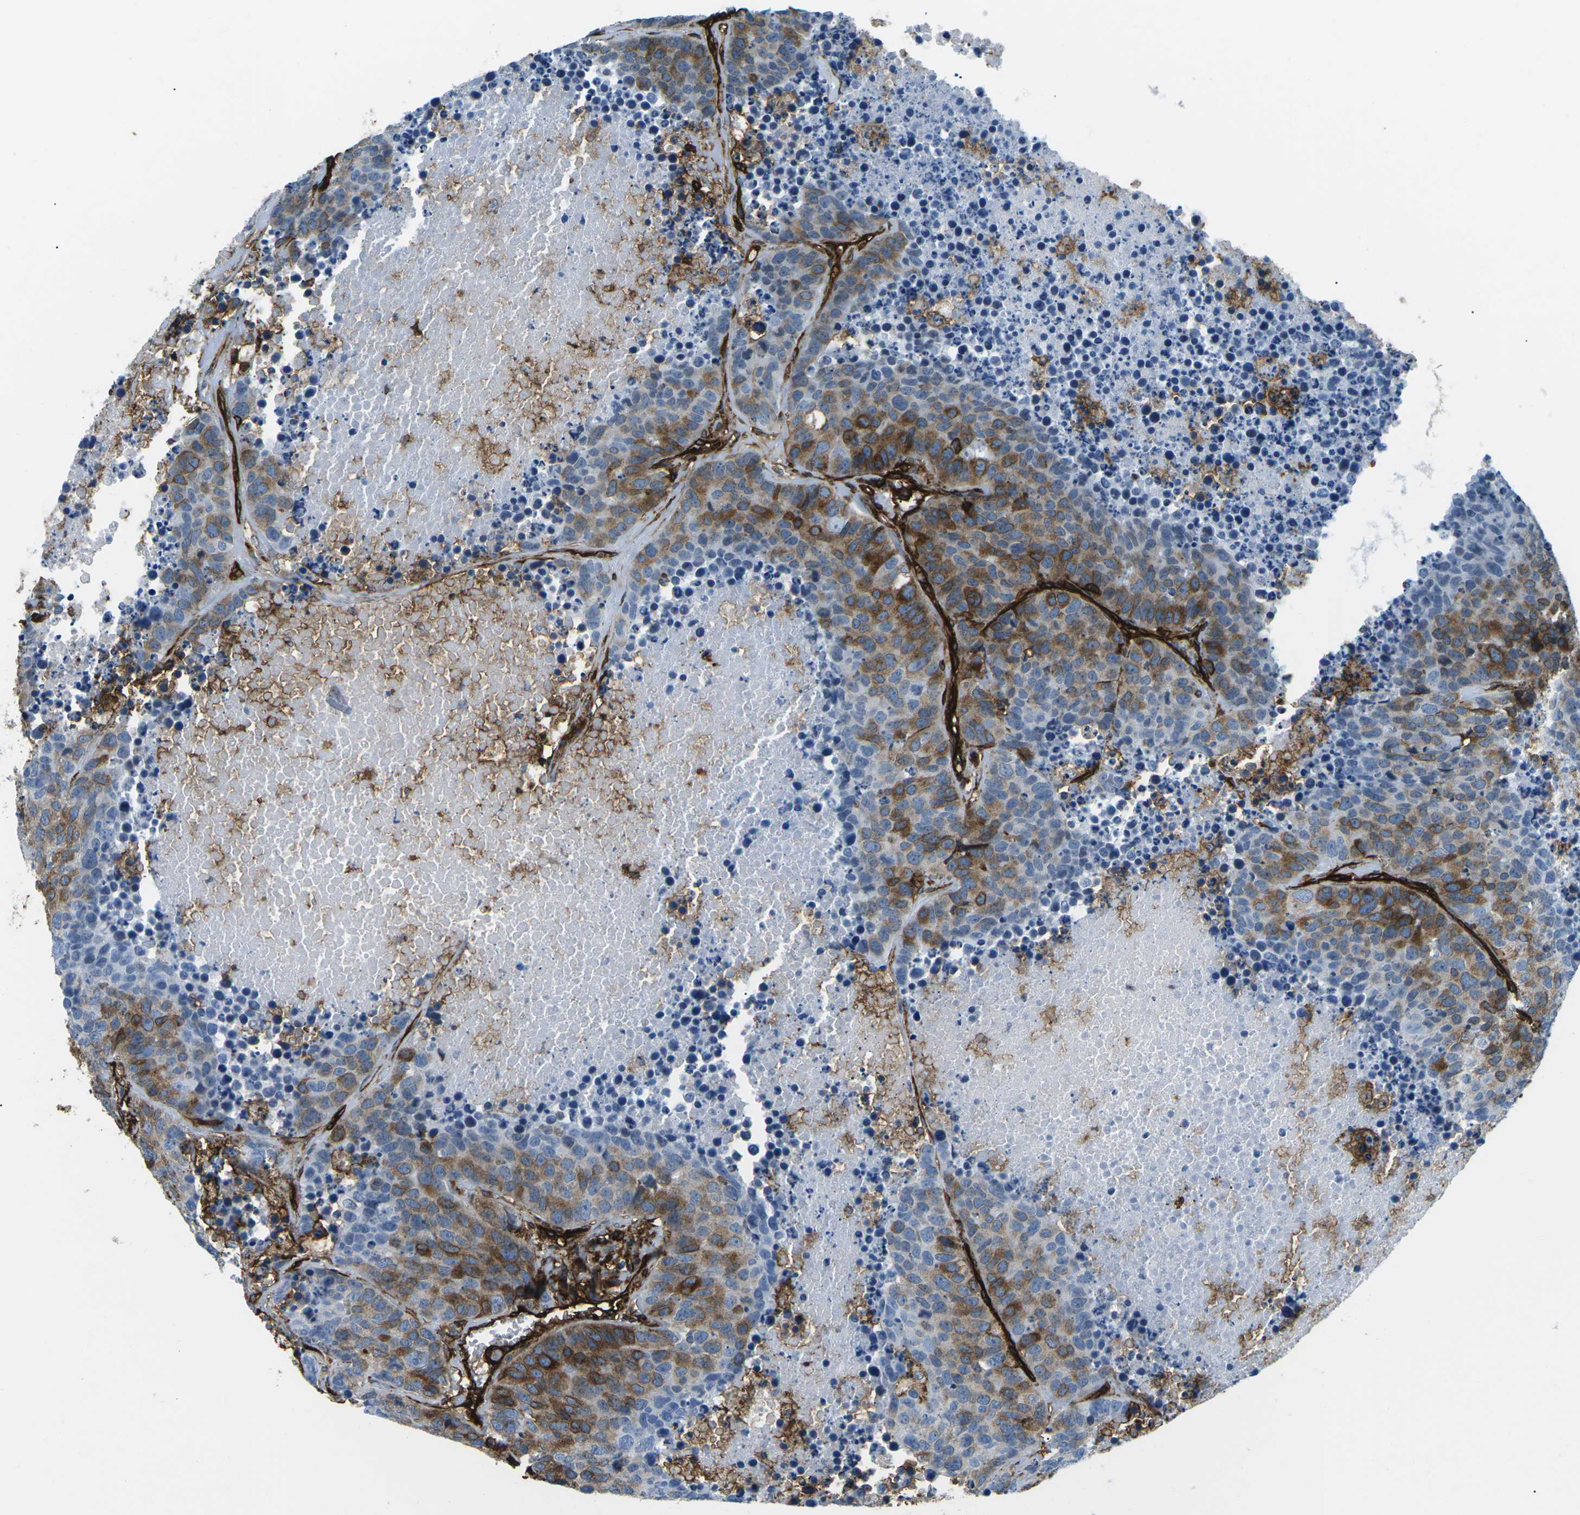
{"staining": {"intensity": "moderate", "quantity": "25%-75%", "location": "cytoplasmic/membranous"}, "tissue": "carcinoid", "cell_type": "Tumor cells", "image_type": "cancer", "snomed": [{"axis": "morphology", "description": "Carcinoid, malignant, NOS"}, {"axis": "topography", "description": "Lung"}], "caption": "This micrograph reveals carcinoid stained with immunohistochemistry (IHC) to label a protein in brown. The cytoplasmic/membranous of tumor cells show moderate positivity for the protein. Nuclei are counter-stained blue.", "gene": "HLA-B", "patient": {"sex": "male", "age": 60}}